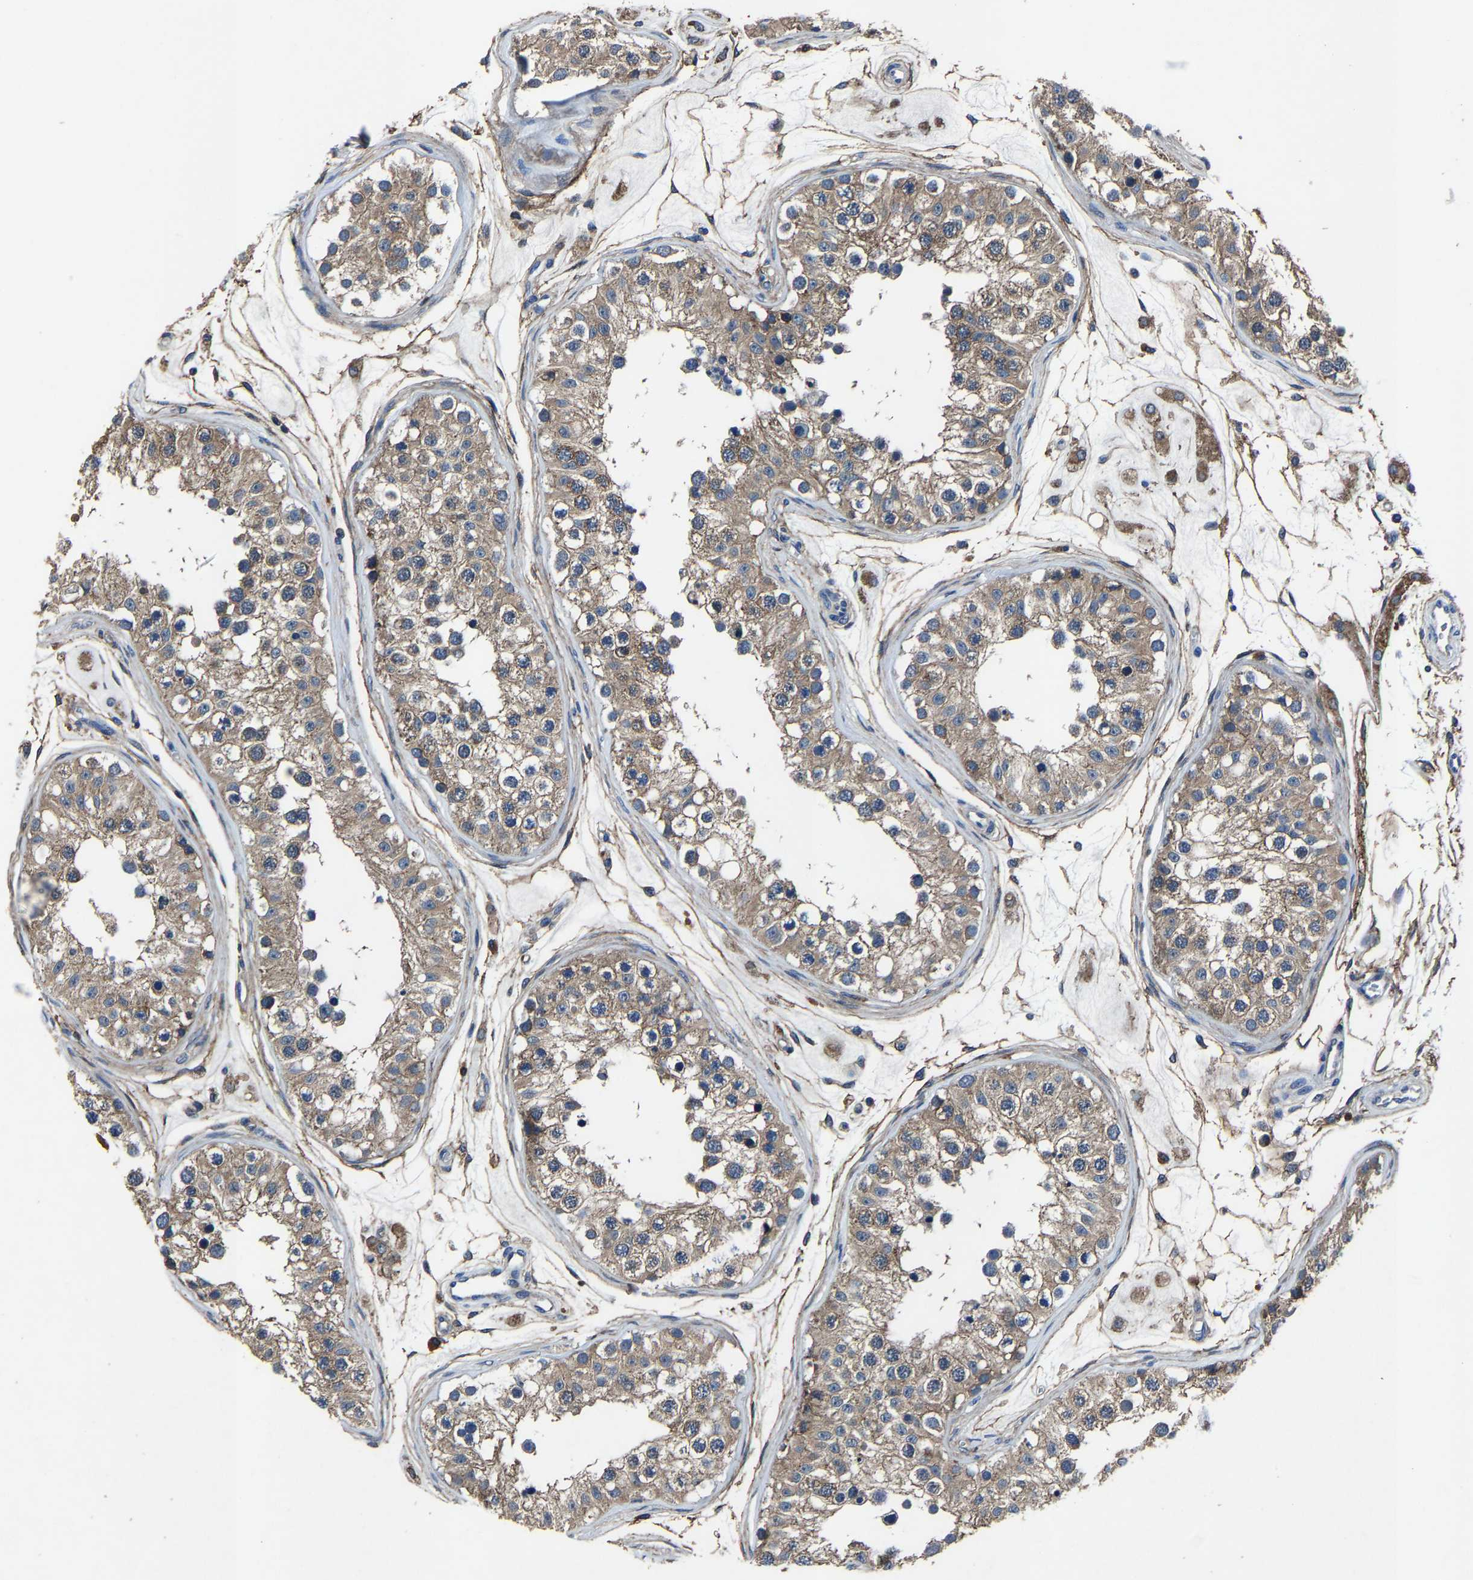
{"staining": {"intensity": "moderate", "quantity": ">75%", "location": "cytoplasmic/membranous"}, "tissue": "testis", "cell_type": "Cells in seminiferous ducts", "image_type": "normal", "snomed": [{"axis": "morphology", "description": "Normal tissue, NOS"}, {"axis": "morphology", "description": "Adenocarcinoma, metastatic, NOS"}, {"axis": "topography", "description": "Testis"}], "caption": "Approximately >75% of cells in seminiferous ducts in benign human testis reveal moderate cytoplasmic/membranous protein expression as visualized by brown immunohistochemical staining.", "gene": "KIAA1958", "patient": {"sex": "male", "age": 26}}